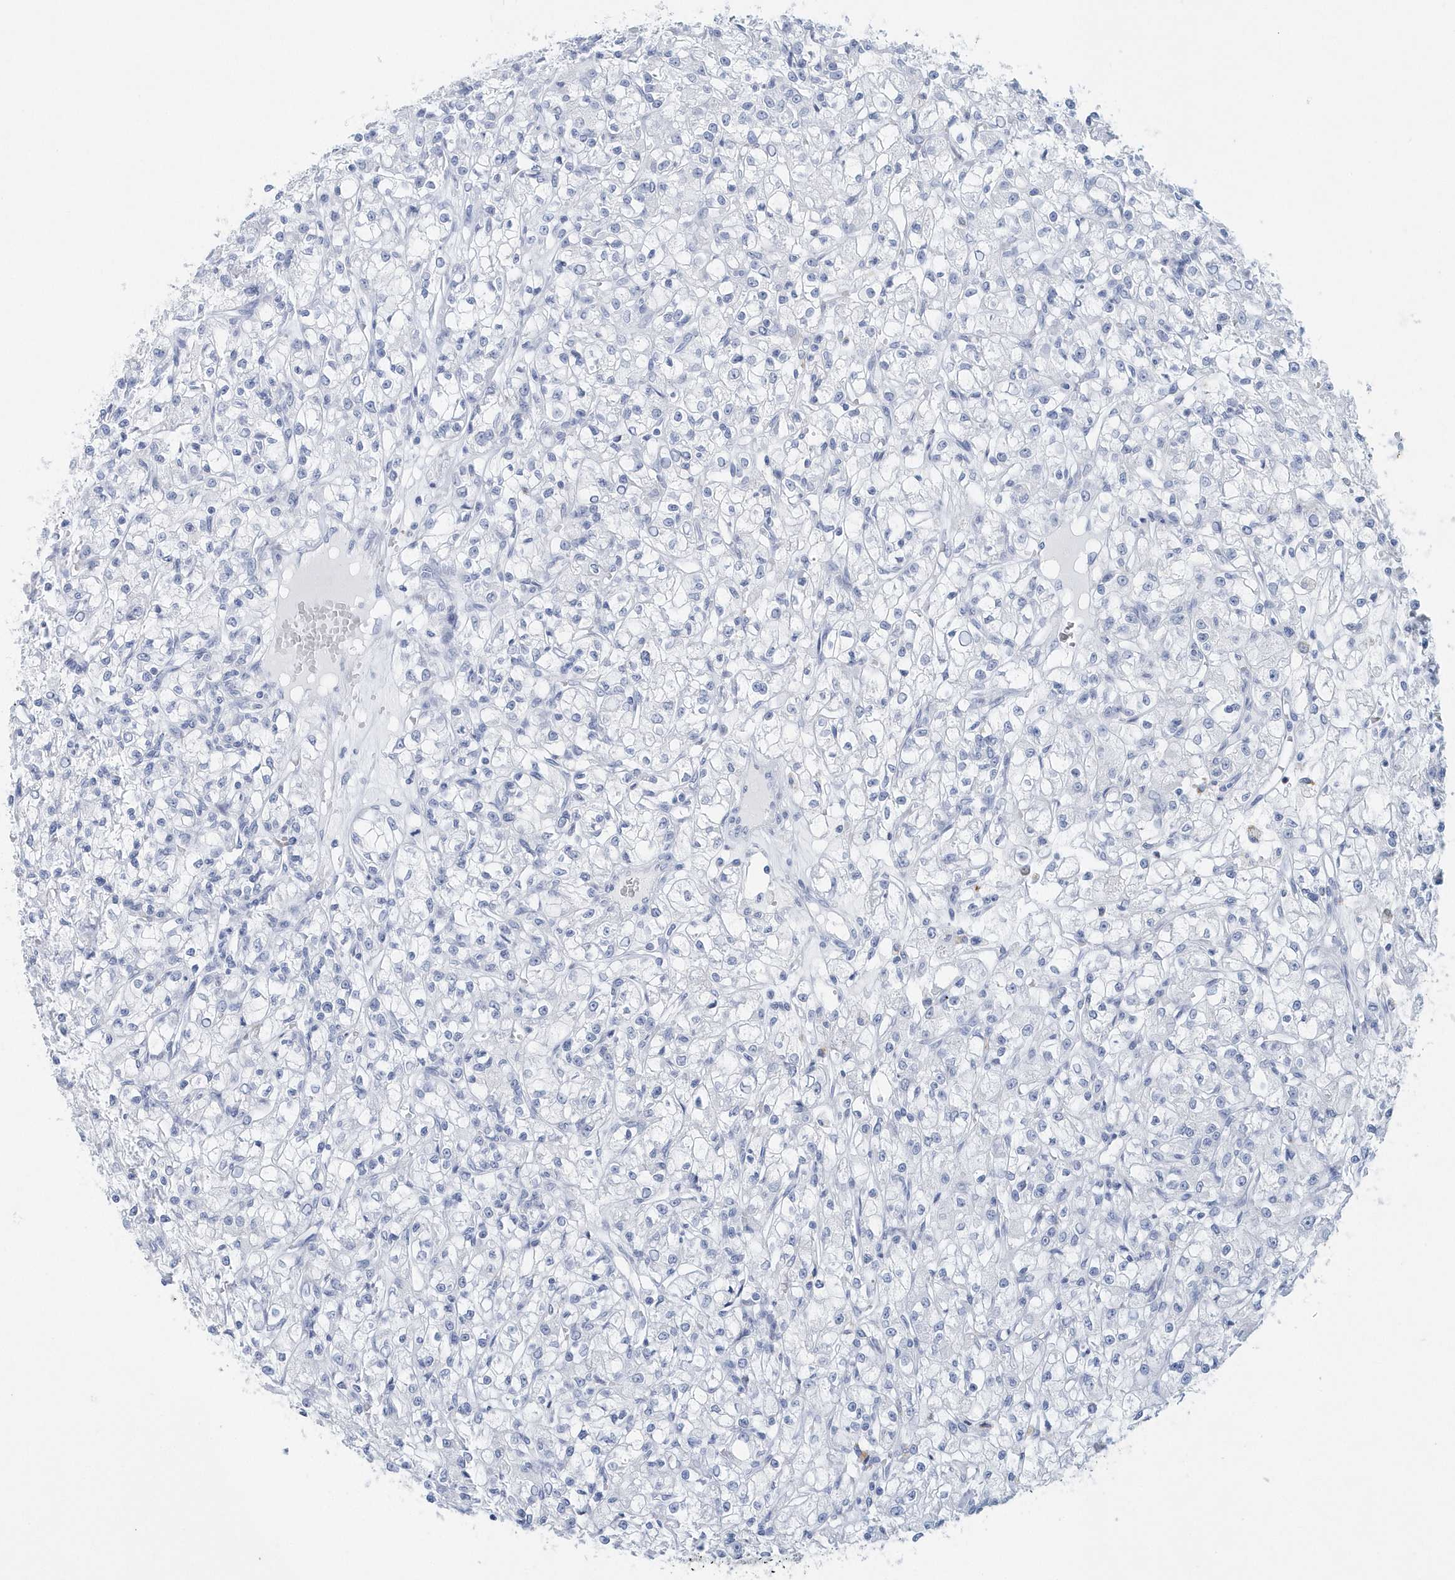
{"staining": {"intensity": "negative", "quantity": "none", "location": "none"}, "tissue": "renal cancer", "cell_type": "Tumor cells", "image_type": "cancer", "snomed": [{"axis": "morphology", "description": "Adenocarcinoma, NOS"}, {"axis": "topography", "description": "Kidney"}], "caption": "Photomicrograph shows no protein staining in tumor cells of renal adenocarcinoma tissue.", "gene": "PTPRO", "patient": {"sex": "female", "age": 59}}